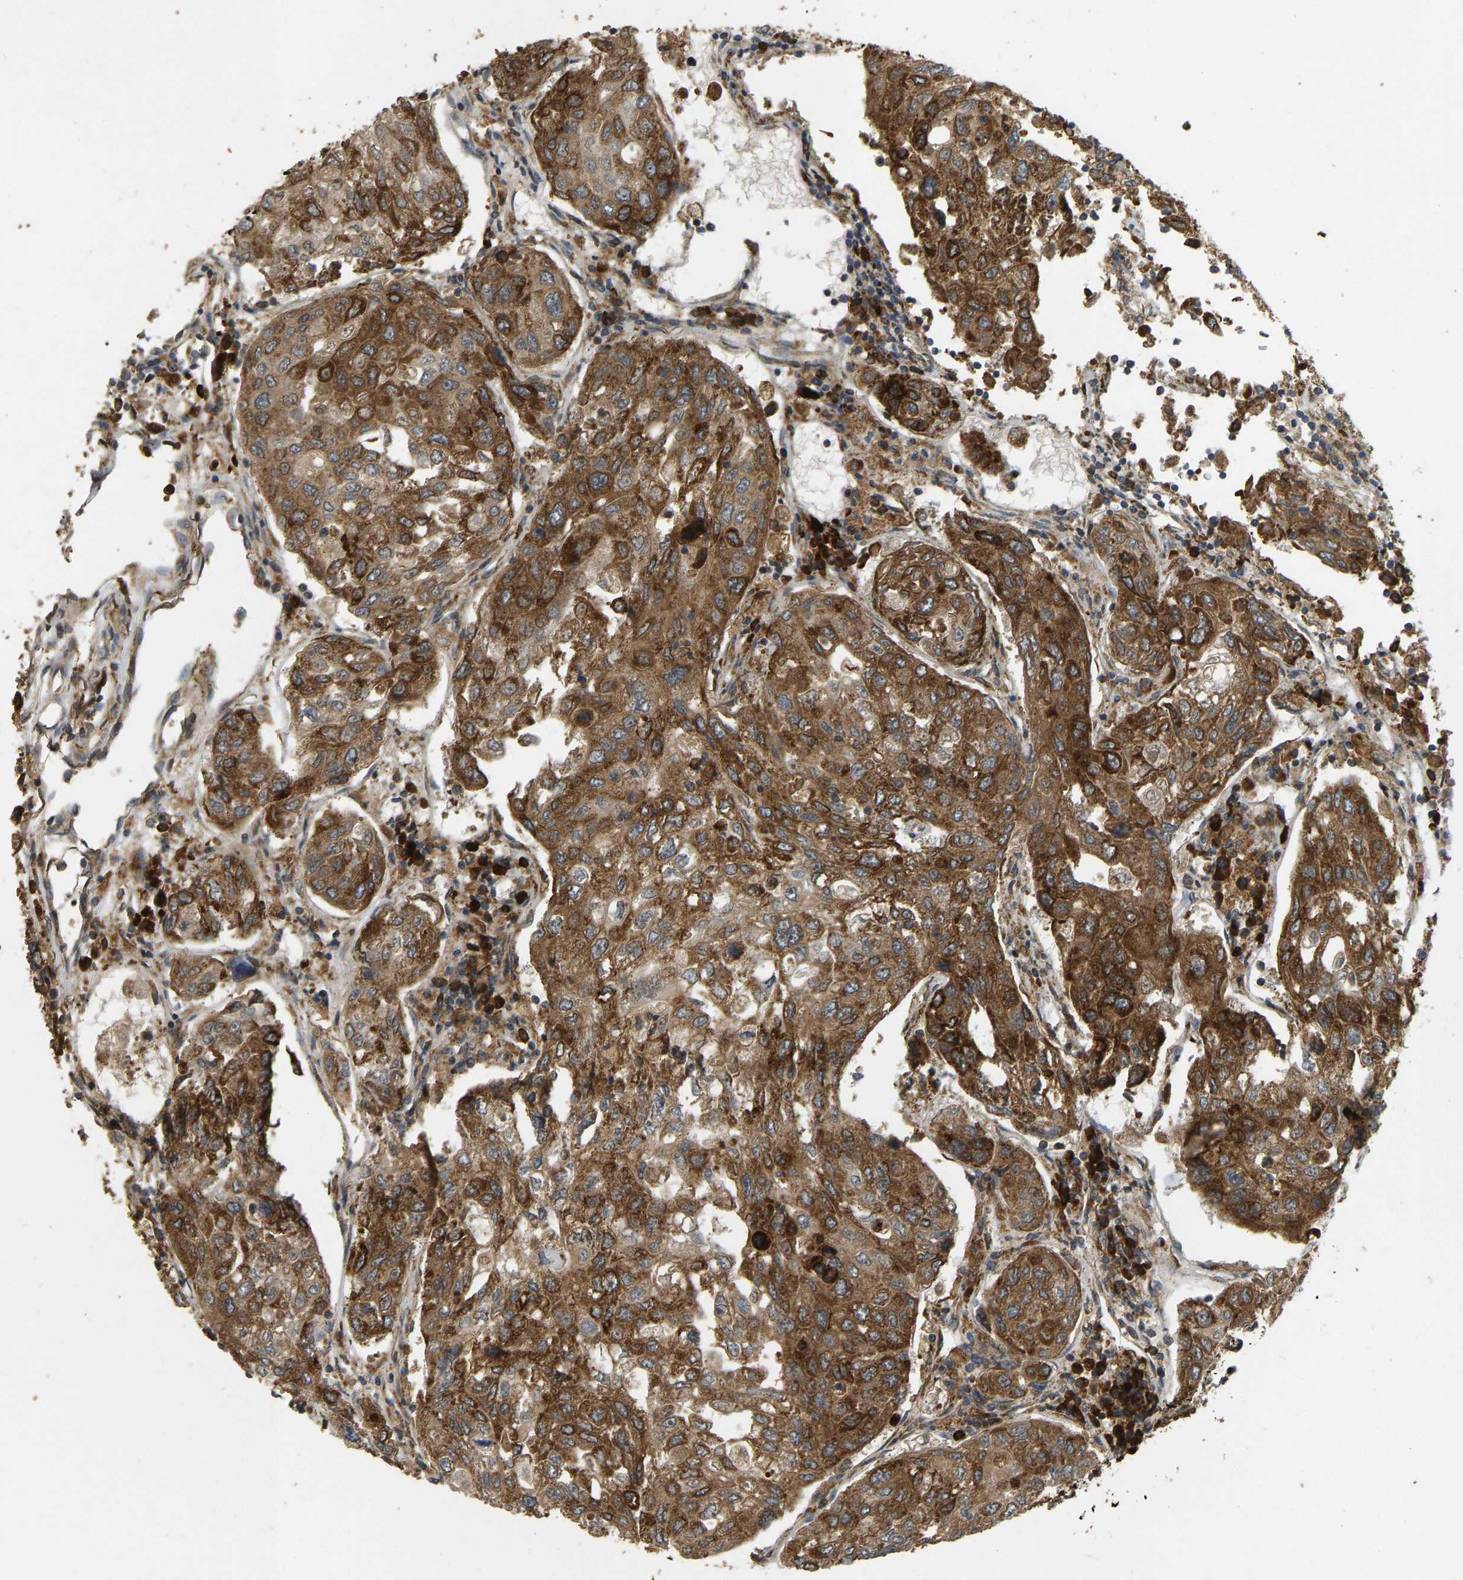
{"staining": {"intensity": "strong", "quantity": ">75%", "location": "cytoplasmic/membranous"}, "tissue": "urothelial cancer", "cell_type": "Tumor cells", "image_type": "cancer", "snomed": [{"axis": "morphology", "description": "Urothelial carcinoma, High grade"}, {"axis": "topography", "description": "Lymph node"}, {"axis": "topography", "description": "Urinary bladder"}], "caption": "Urothelial cancer stained with a brown dye exhibits strong cytoplasmic/membranous positive expression in approximately >75% of tumor cells.", "gene": "RPN2", "patient": {"sex": "male", "age": 51}}